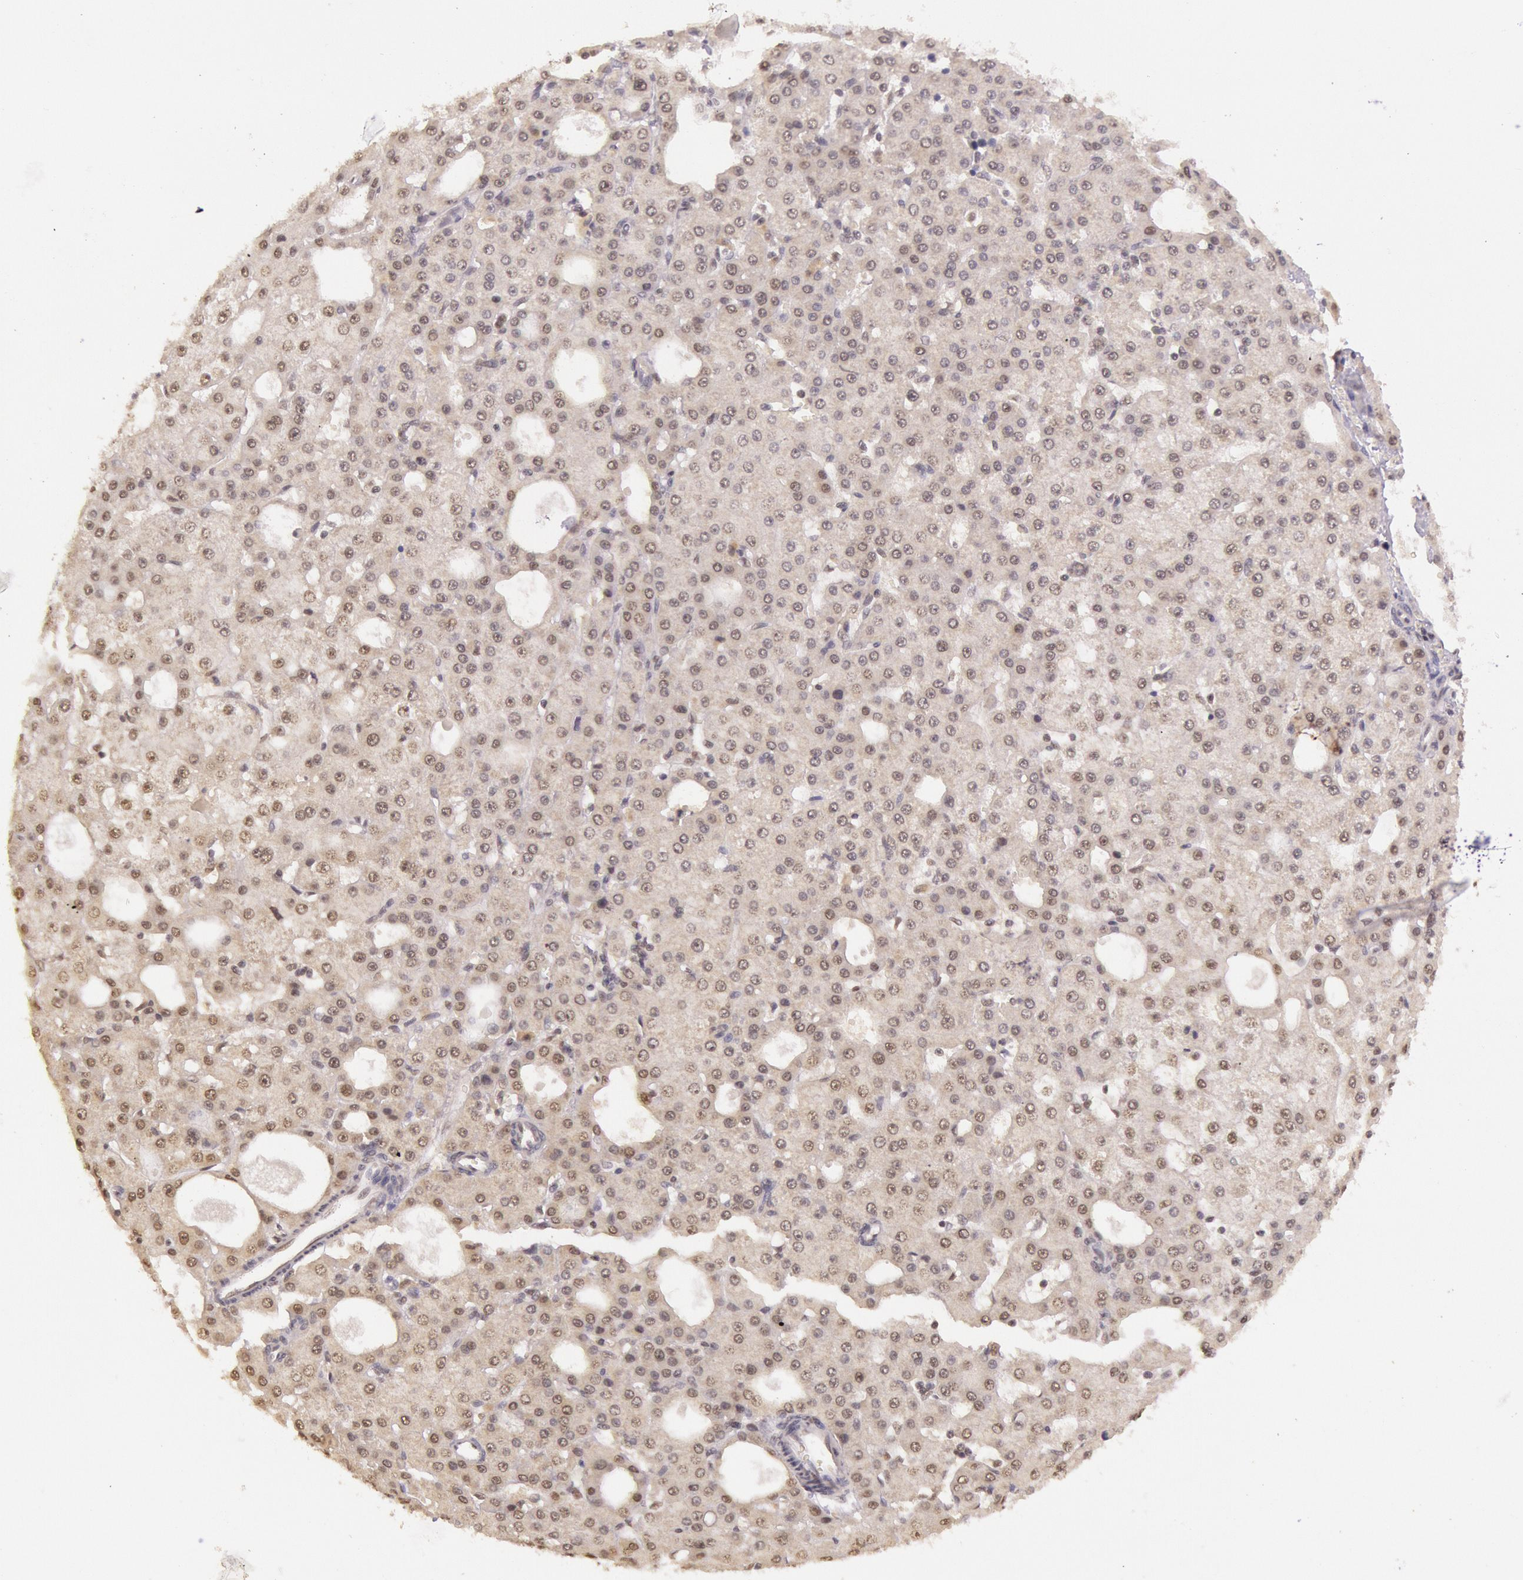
{"staining": {"intensity": "weak", "quantity": "25%-75%", "location": "cytoplasmic/membranous"}, "tissue": "liver cancer", "cell_type": "Tumor cells", "image_type": "cancer", "snomed": [{"axis": "morphology", "description": "Carcinoma, Hepatocellular, NOS"}, {"axis": "topography", "description": "Liver"}], "caption": "Protein expression analysis of human liver hepatocellular carcinoma reveals weak cytoplasmic/membranous expression in about 25%-75% of tumor cells.", "gene": "RTL10", "patient": {"sex": "male", "age": 47}}